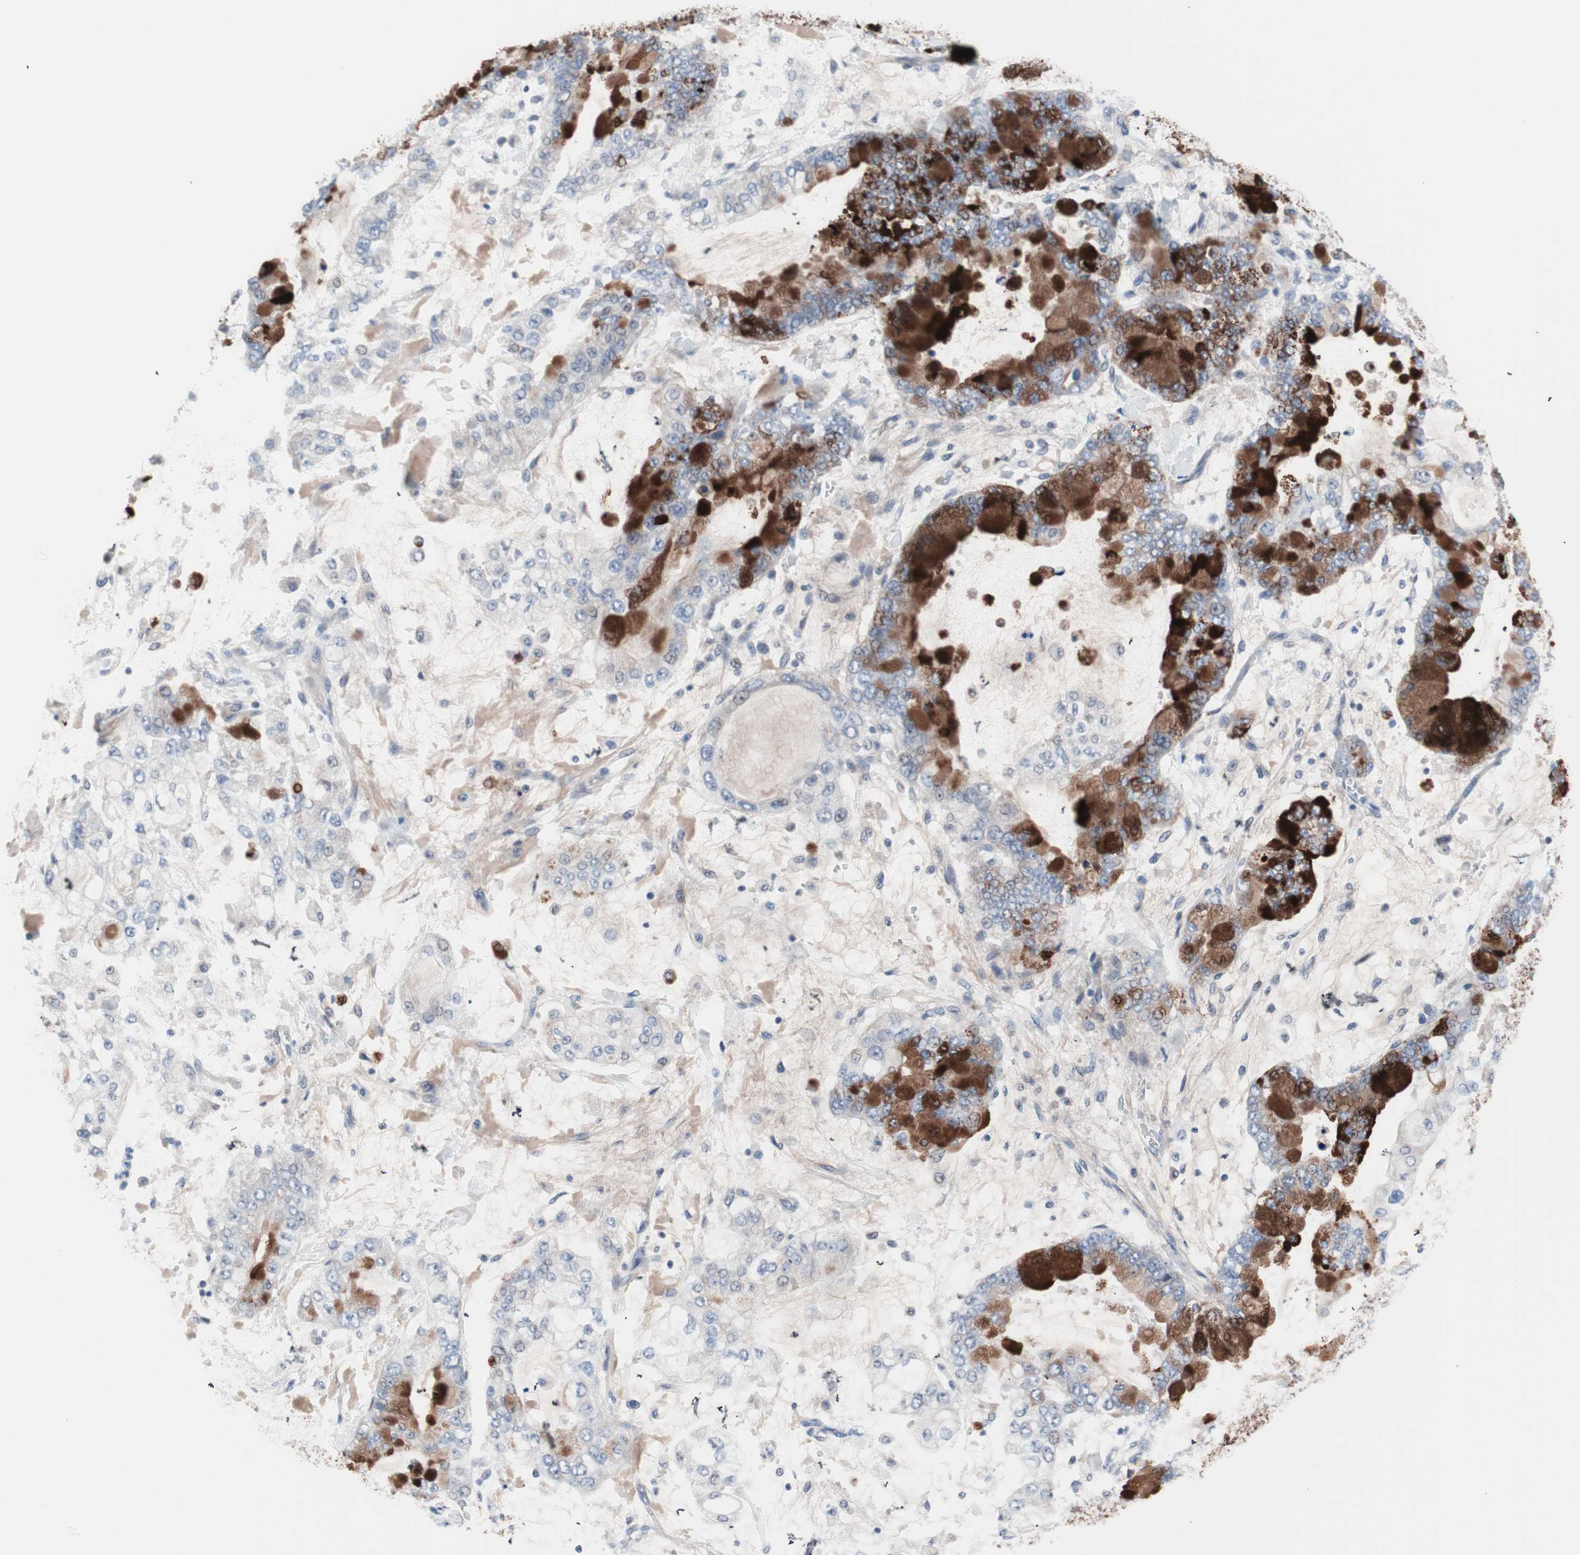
{"staining": {"intensity": "strong", "quantity": ">75%", "location": "cytoplasmic/membranous"}, "tissue": "stomach cancer", "cell_type": "Tumor cells", "image_type": "cancer", "snomed": [{"axis": "morphology", "description": "Normal tissue, NOS"}, {"axis": "morphology", "description": "Adenocarcinoma, NOS"}, {"axis": "topography", "description": "Stomach, upper"}, {"axis": "topography", "description": "Stomach"}], "caption": "This is a photomicrograph of immunohistochemistry (IHC) staining of stomach adenocarcinoma, which shows strong staining in the cytoplasmic/membranous of tumor cells.", "gene": "ULBP1", "patient": {"sex": "male", "age": 76}}